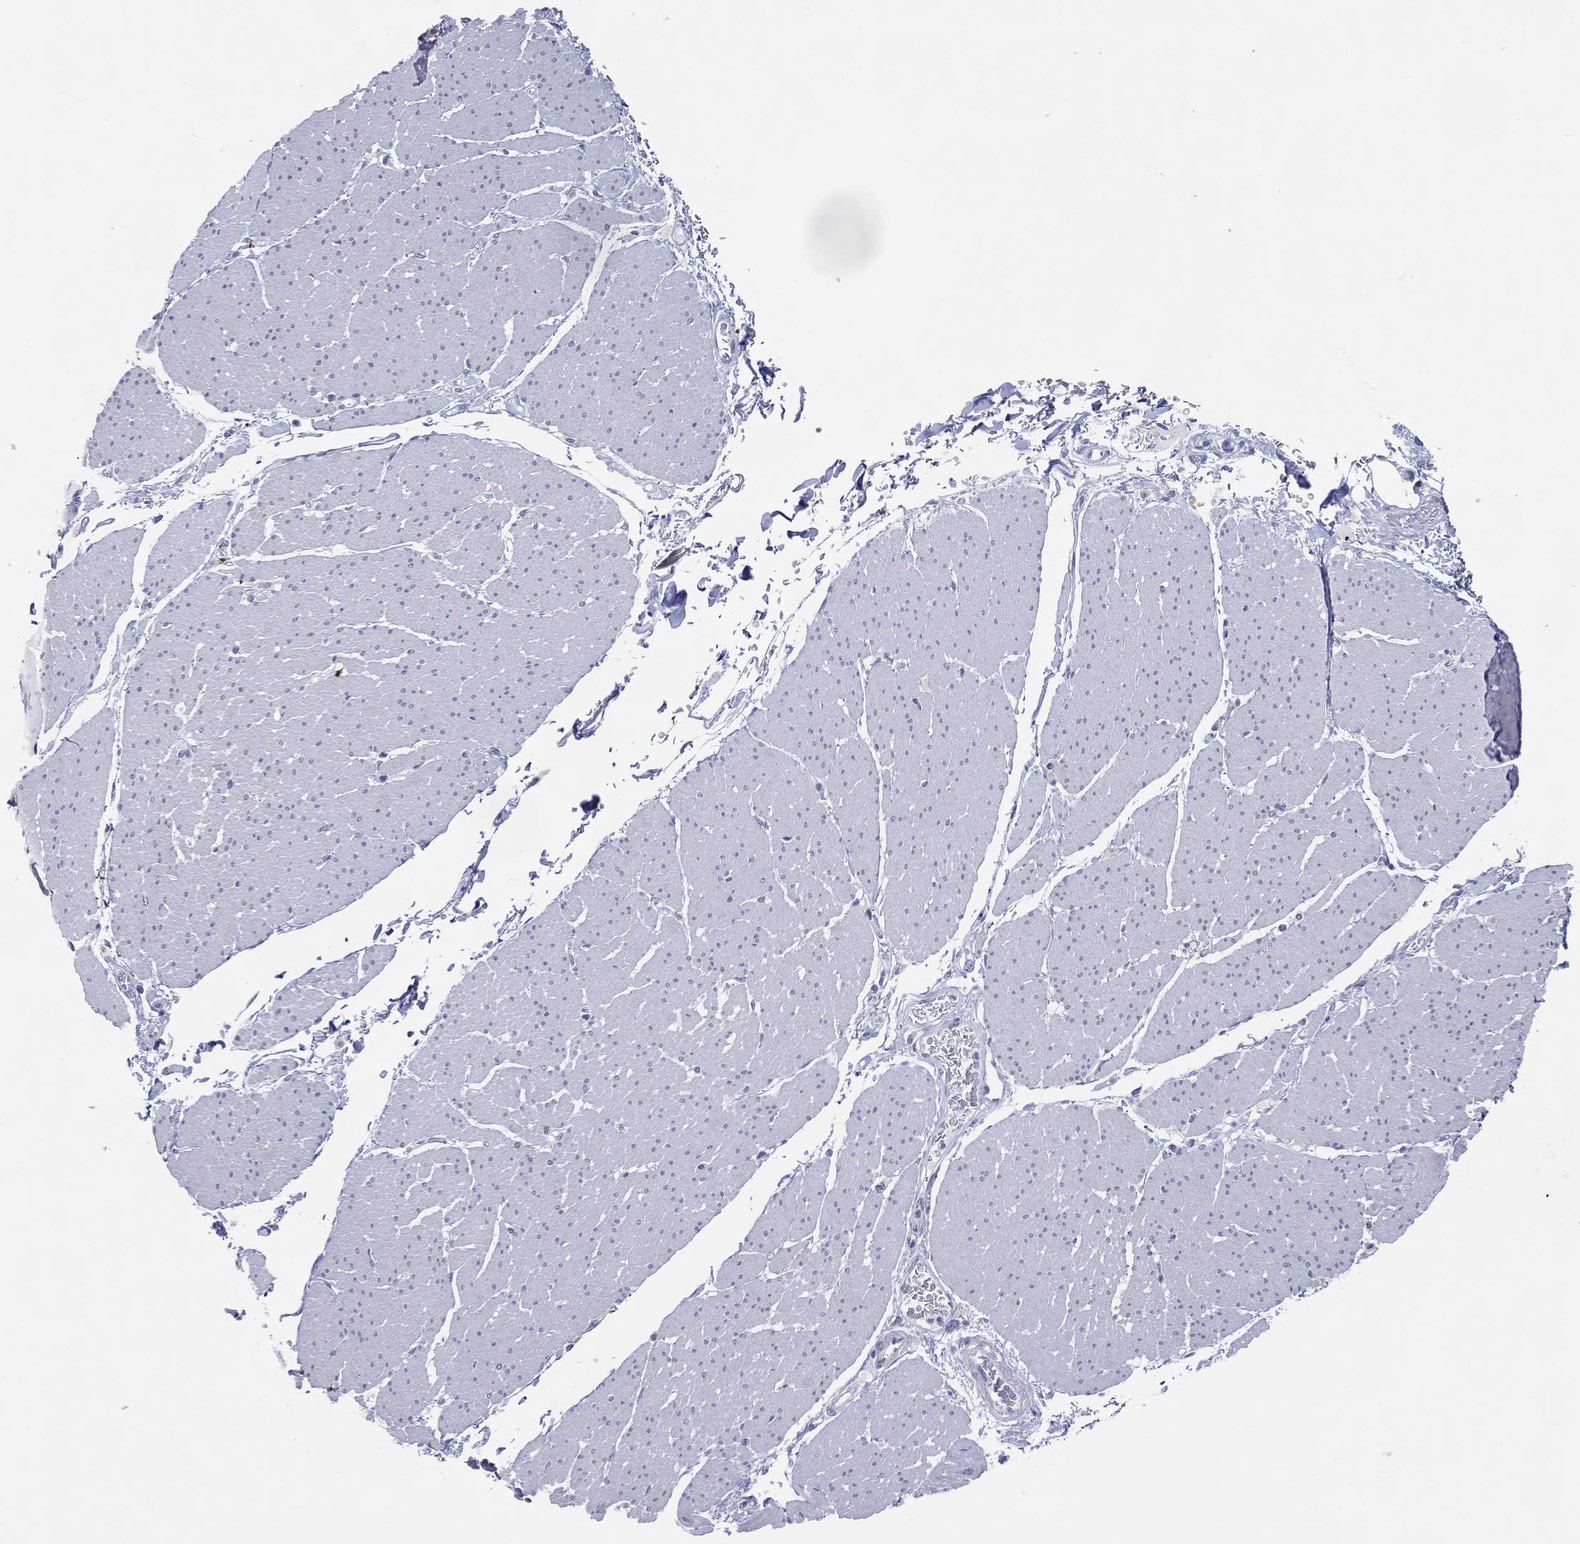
{"staining": {"intensity": "negative", "quantity": "none", "location": "none"}, "tissue": "smooth muscle", "cell_type": "Smooth muscle cells", "image_type": "normal", "snomed": [{"axis": "morphology", "description": "Normal tissue, NOS"}, {"axis": "topography", "description": "Smooth muscle"}, {"axis": "topography", "description": "Anal"}], "caption": "IHC image of unremarkable human smooth muscle stained for a protein (brown), which demonstrates no staining in smooth muscle cells.", "gene": "CFAP58", "patient": {"sex": "male", "age": 83}}